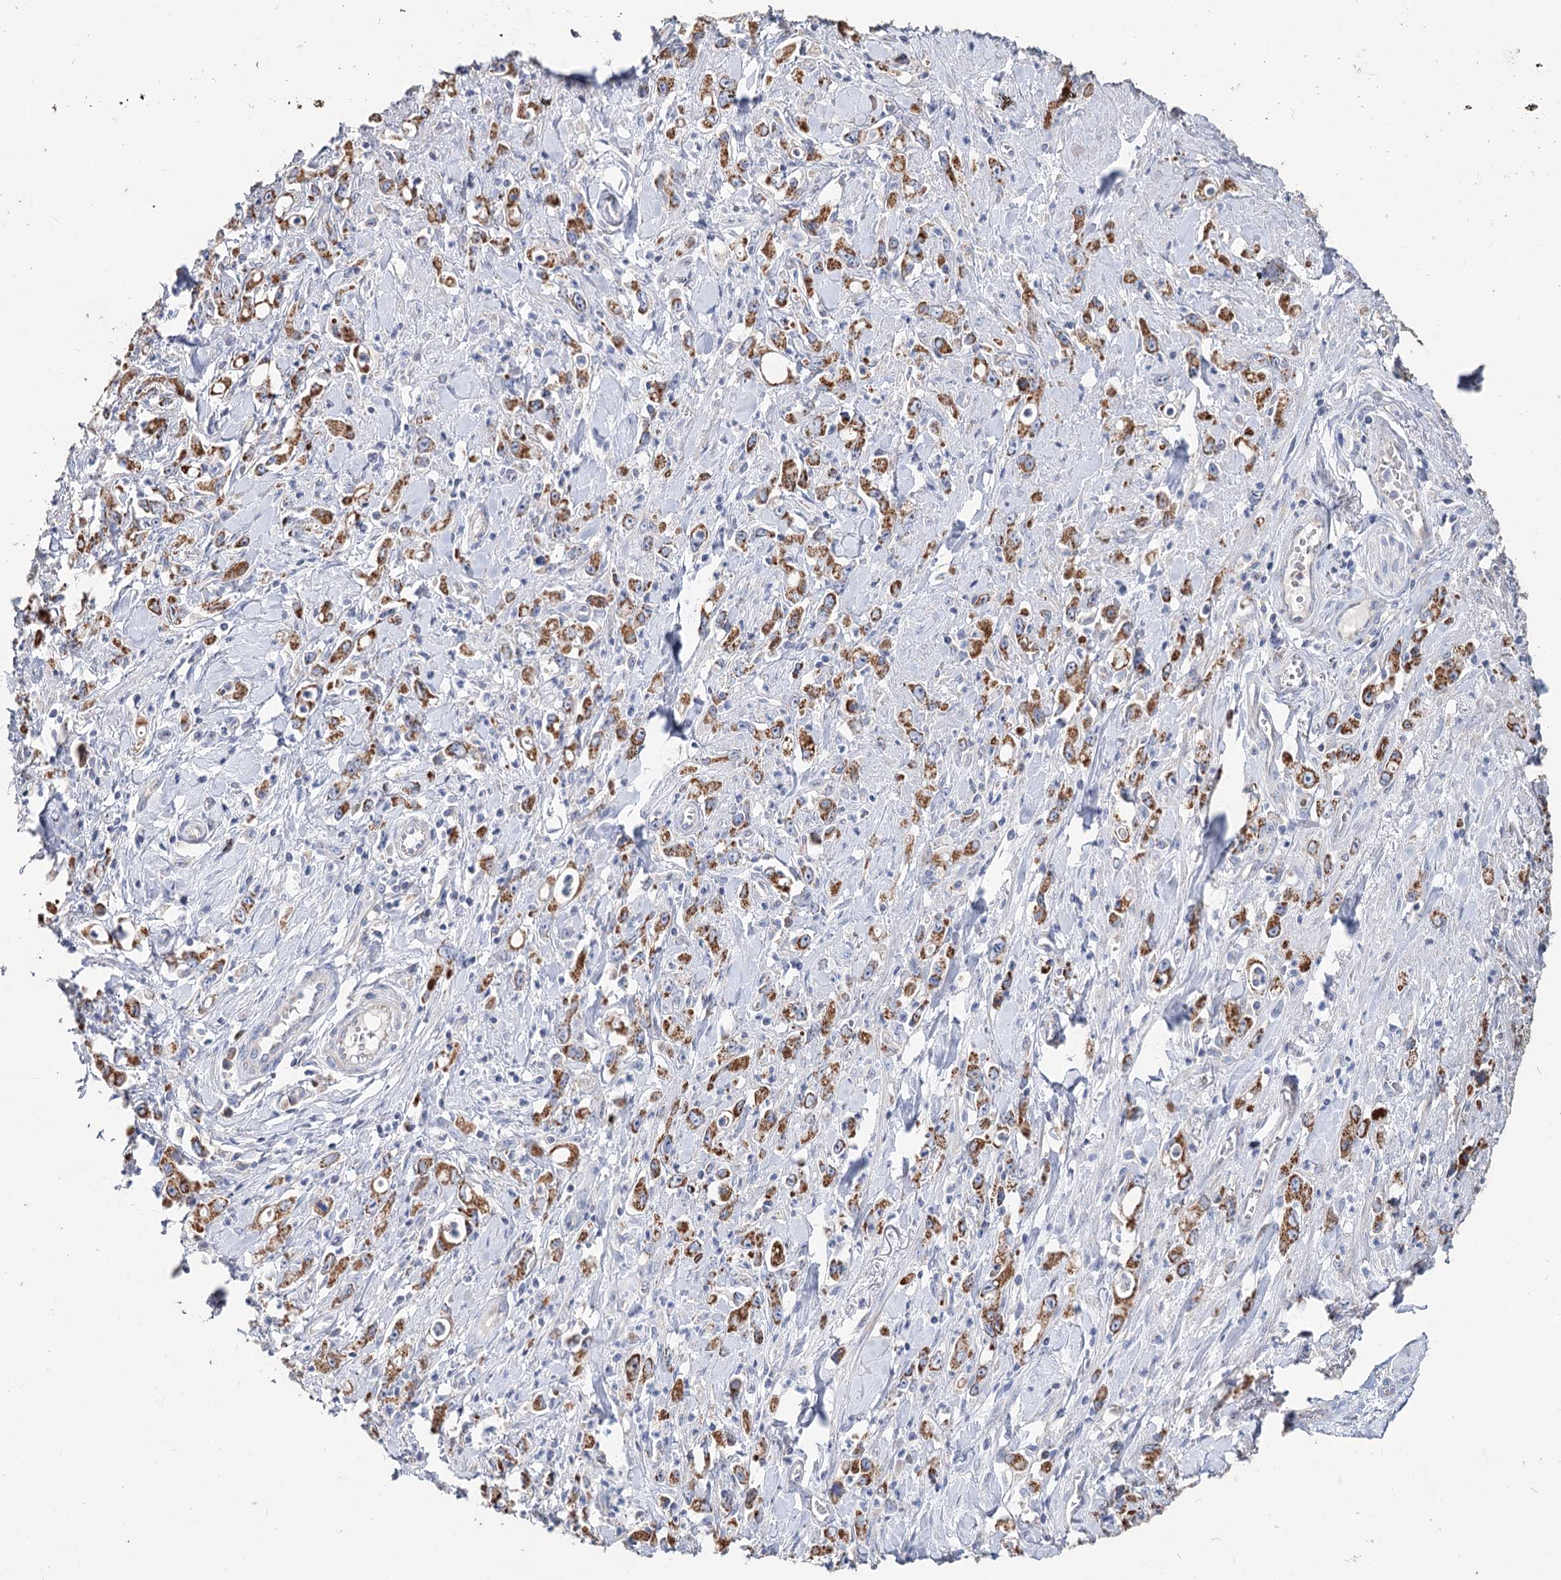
{"staining": {"intensity": "moderate", "quantity": ">75%", "location": "cytoplasmic/membranous"}, "tissue": "stomach cancer", "cell_type": "Tumor cells", "image_type": "cancer", "snomed": [{"axis": "morphology", "description": "Adenocarcinoma, NOS"}, {"axis": "topography", "description": "Stomach, lower"}], "caption": "This image demonstrates stomach adenocarcinoma stained with IHC to label a protein in brown. The cytoplasmic/membranous of tumor cells show moderate positivity for the protein. Nuclei are counter-stained blue.", "gene": "MCCC2", "patient": {"sex": "female", "age": 43}}